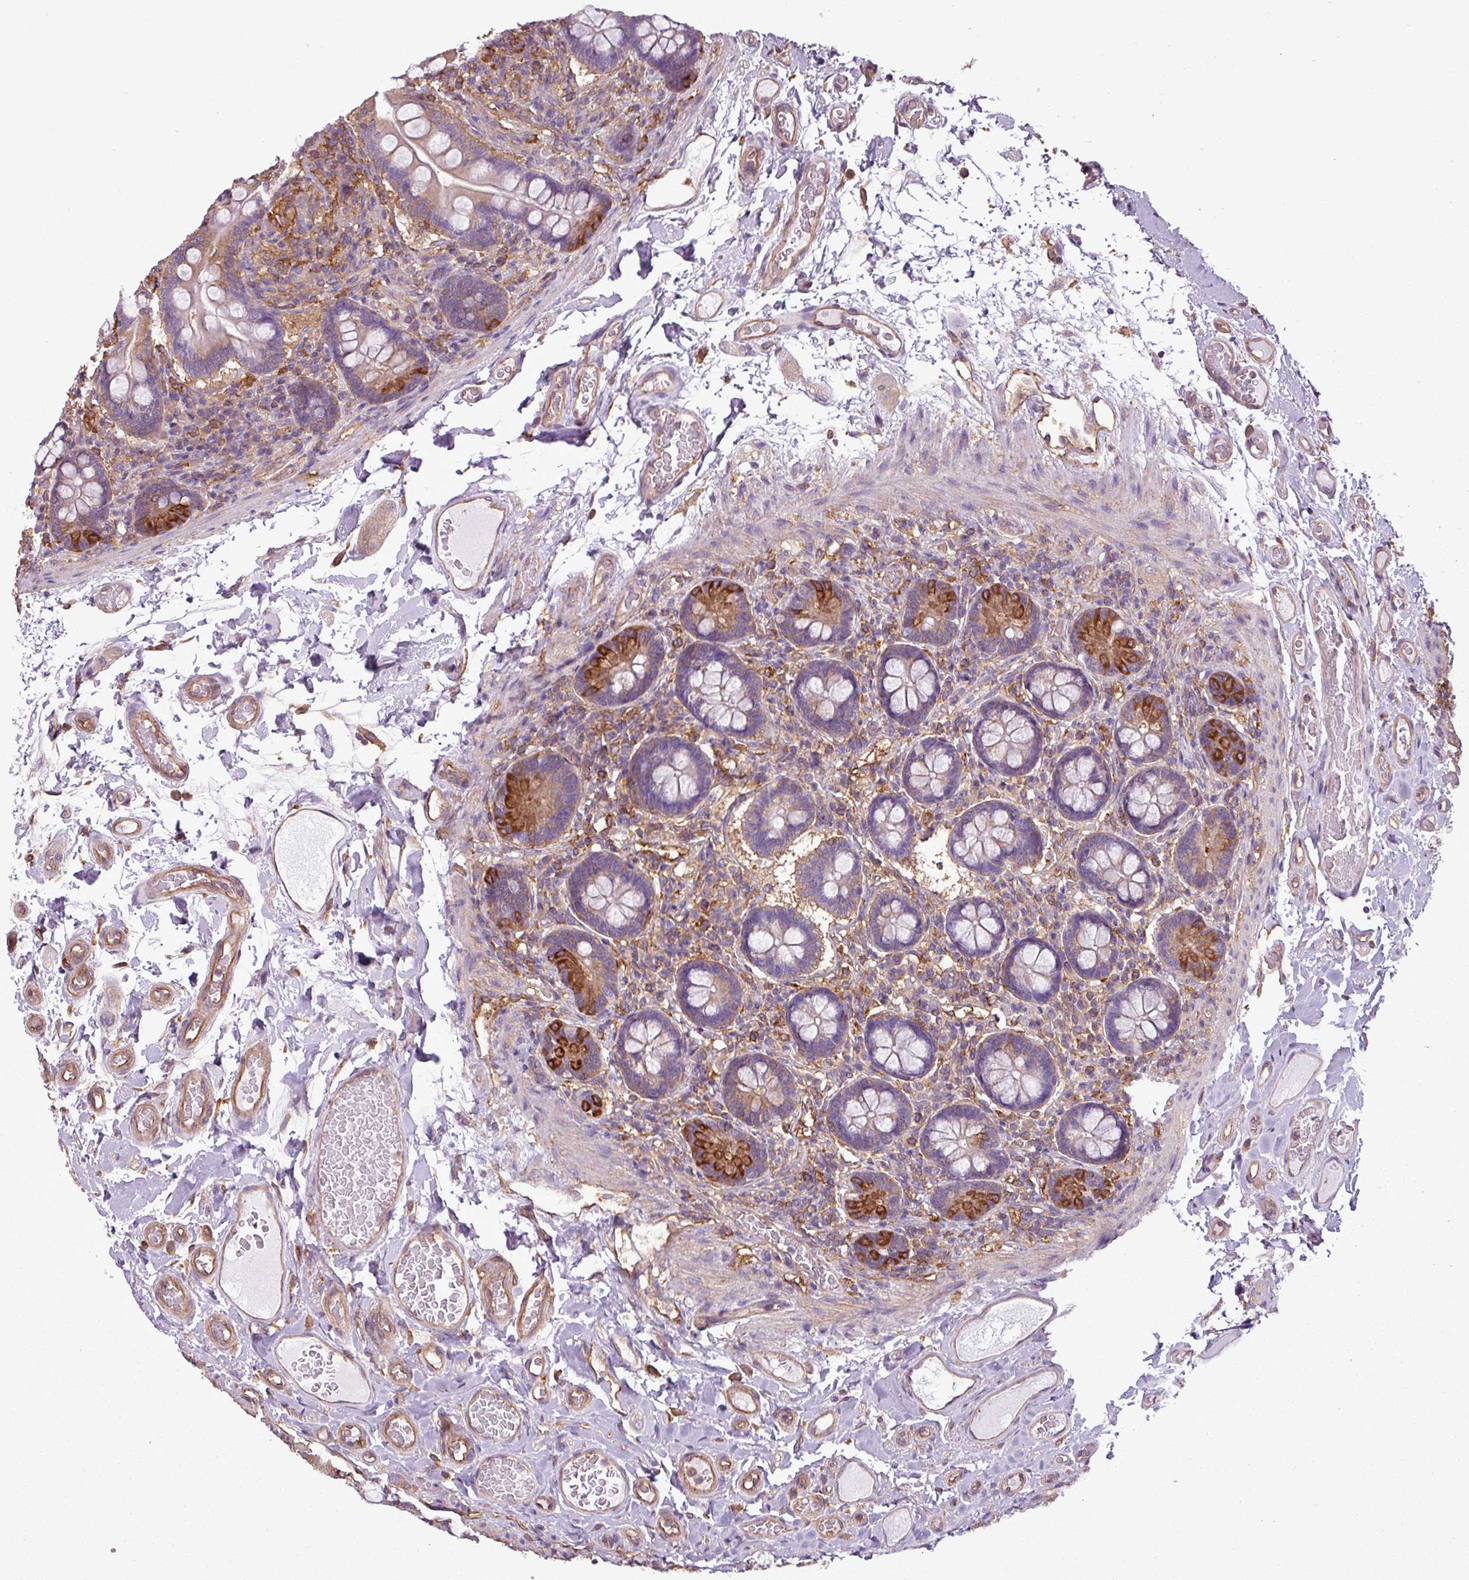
{"staining": {"intensity": "strong", "quantity": "<25%", "location": "cytoplasmic/membranous"}, "tissue": "small intestine", "cell_type": "Glandular cells", "image_type": "normal", "snomed": [{"axis": "morphology", "description": "Normal tissue, NOS"}, {"axis": "topography", "description": "Small intestine"}], "caption": "Brown immunohistochemical staining in normal small intestine shows strong cytoplasmic/membranous positivity in approximately <25% of glandular cells. (IHC, brightfield microscopy, high magnification).", "gene": "PACSIN2", "patient": {"sex": "female", "age": 64}}